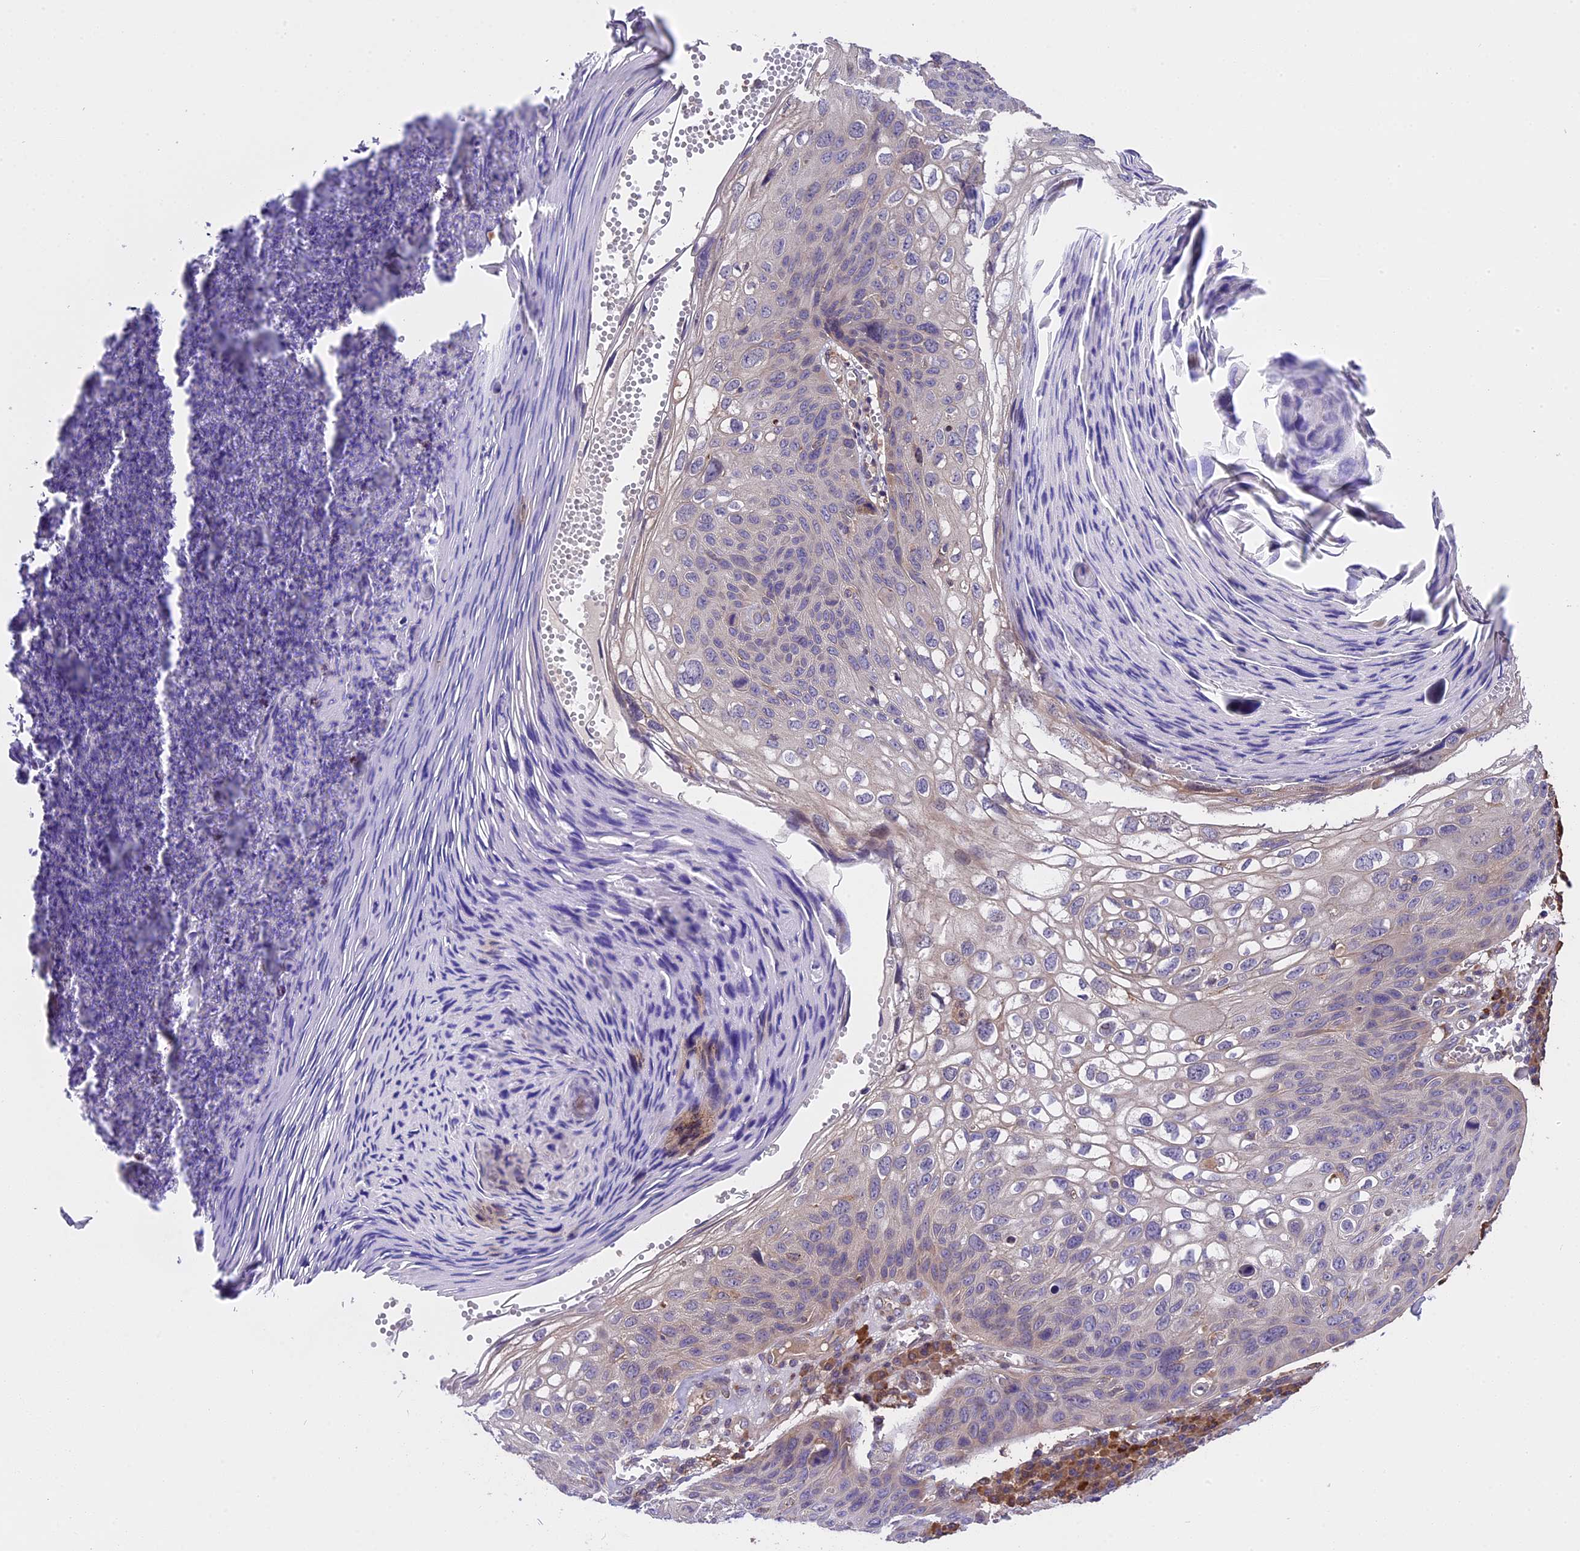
{"staining": {"intensity": "weak", "quantity": "25%-75%", "location": "cytoplasmic/membranous"}, "tissue": "skin cancer", "cell_type": "Tumor cells", "image_type": "cancer", "snomed": [{"axis": "morphology", "description": "Squamous cell carcinoma, NOS"}, {"axis": "topography", "description": "Skin"}], "caption": "Immunohistochemical staining of skin cancer reveals weak cytoplasmic/membranous protein positivity in about 25%-75% of tumor cells. (DAB (3,3'-diaminobenzidine) = brown stain, brightfield microscopy at high magnification).", "gene": "ABCC10", "patient": {"sex": "female", "age": 90}}